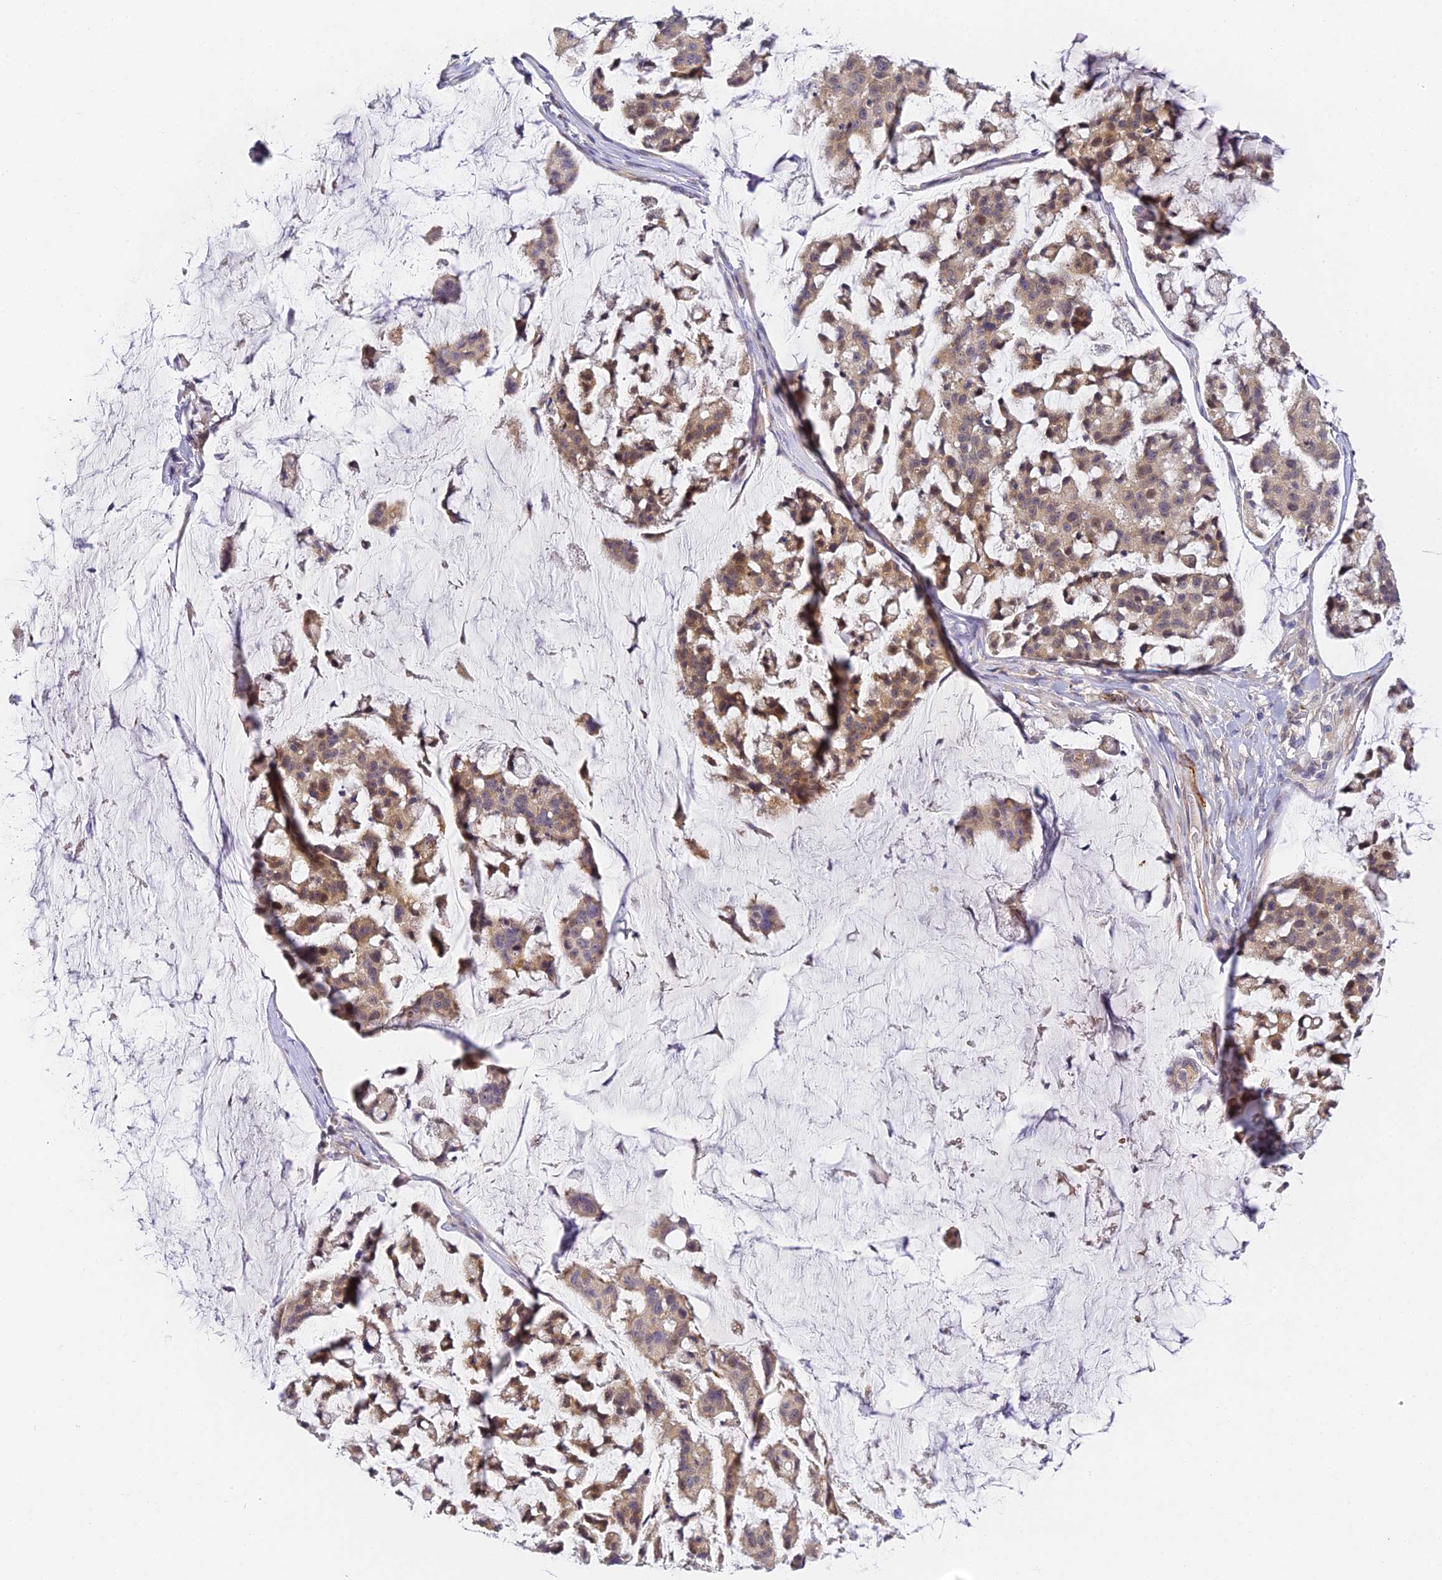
{"staining": {"intensity": "moderate", "quantity": "25%-75%", "location": "cytoplasmic/membranous"}, "tissue": "stomach cancer", "cell_type": "Tumor cells", "image_type": "cancer", "snomed": [{"axis": "morphology", "description": "Adenocarcinoma, NOS"}, {"axis": "topography", "description": "Stomach, lower"}], "caption": "Brown immunohistochemical staining in human stomach cancer shows moderate cytoplasmic/membranous expression in about 25%-75% of tumor cells.", "gene": "DNAAF10", "patient": {"sex": "male", "age": 67}}